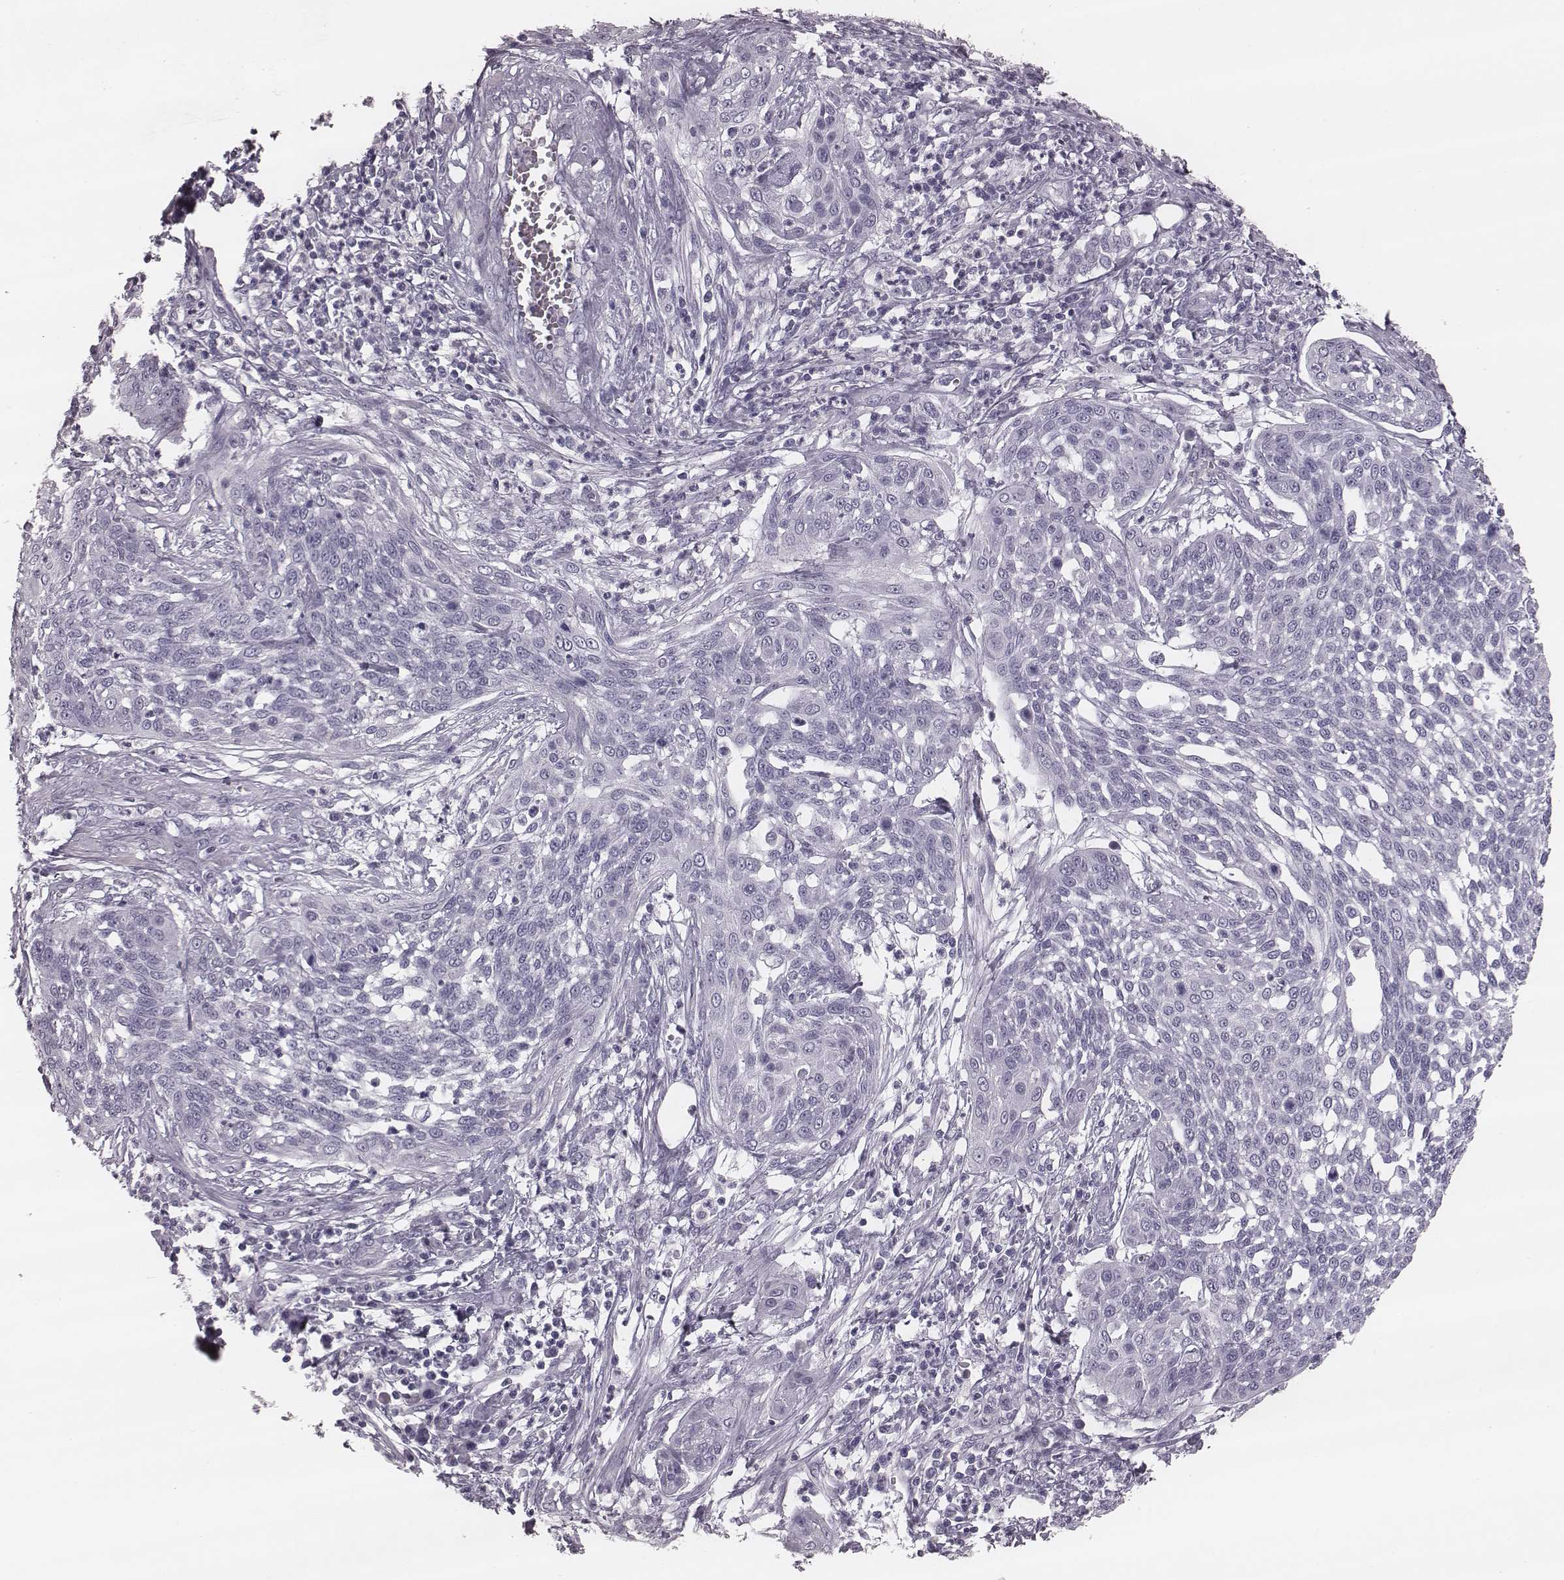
{"staining": {"intensity": "negative", "quantity": "none", "location": "none"}, "tissue": "cervical cancer", "cell_type": "Tumor cells", "image_type": "cancer", "snomed": [{"axis": "morphology", "description": "Squamous cell carcinoma, NOS"}, {"axis": "topography", "description": "Cervix"}], "caption": "Tumor cells show no significant protein staining in squamous cell carcinoma (cervical).", "gene": "KRT74", "patient": {"sex": "female", "age": 34}}